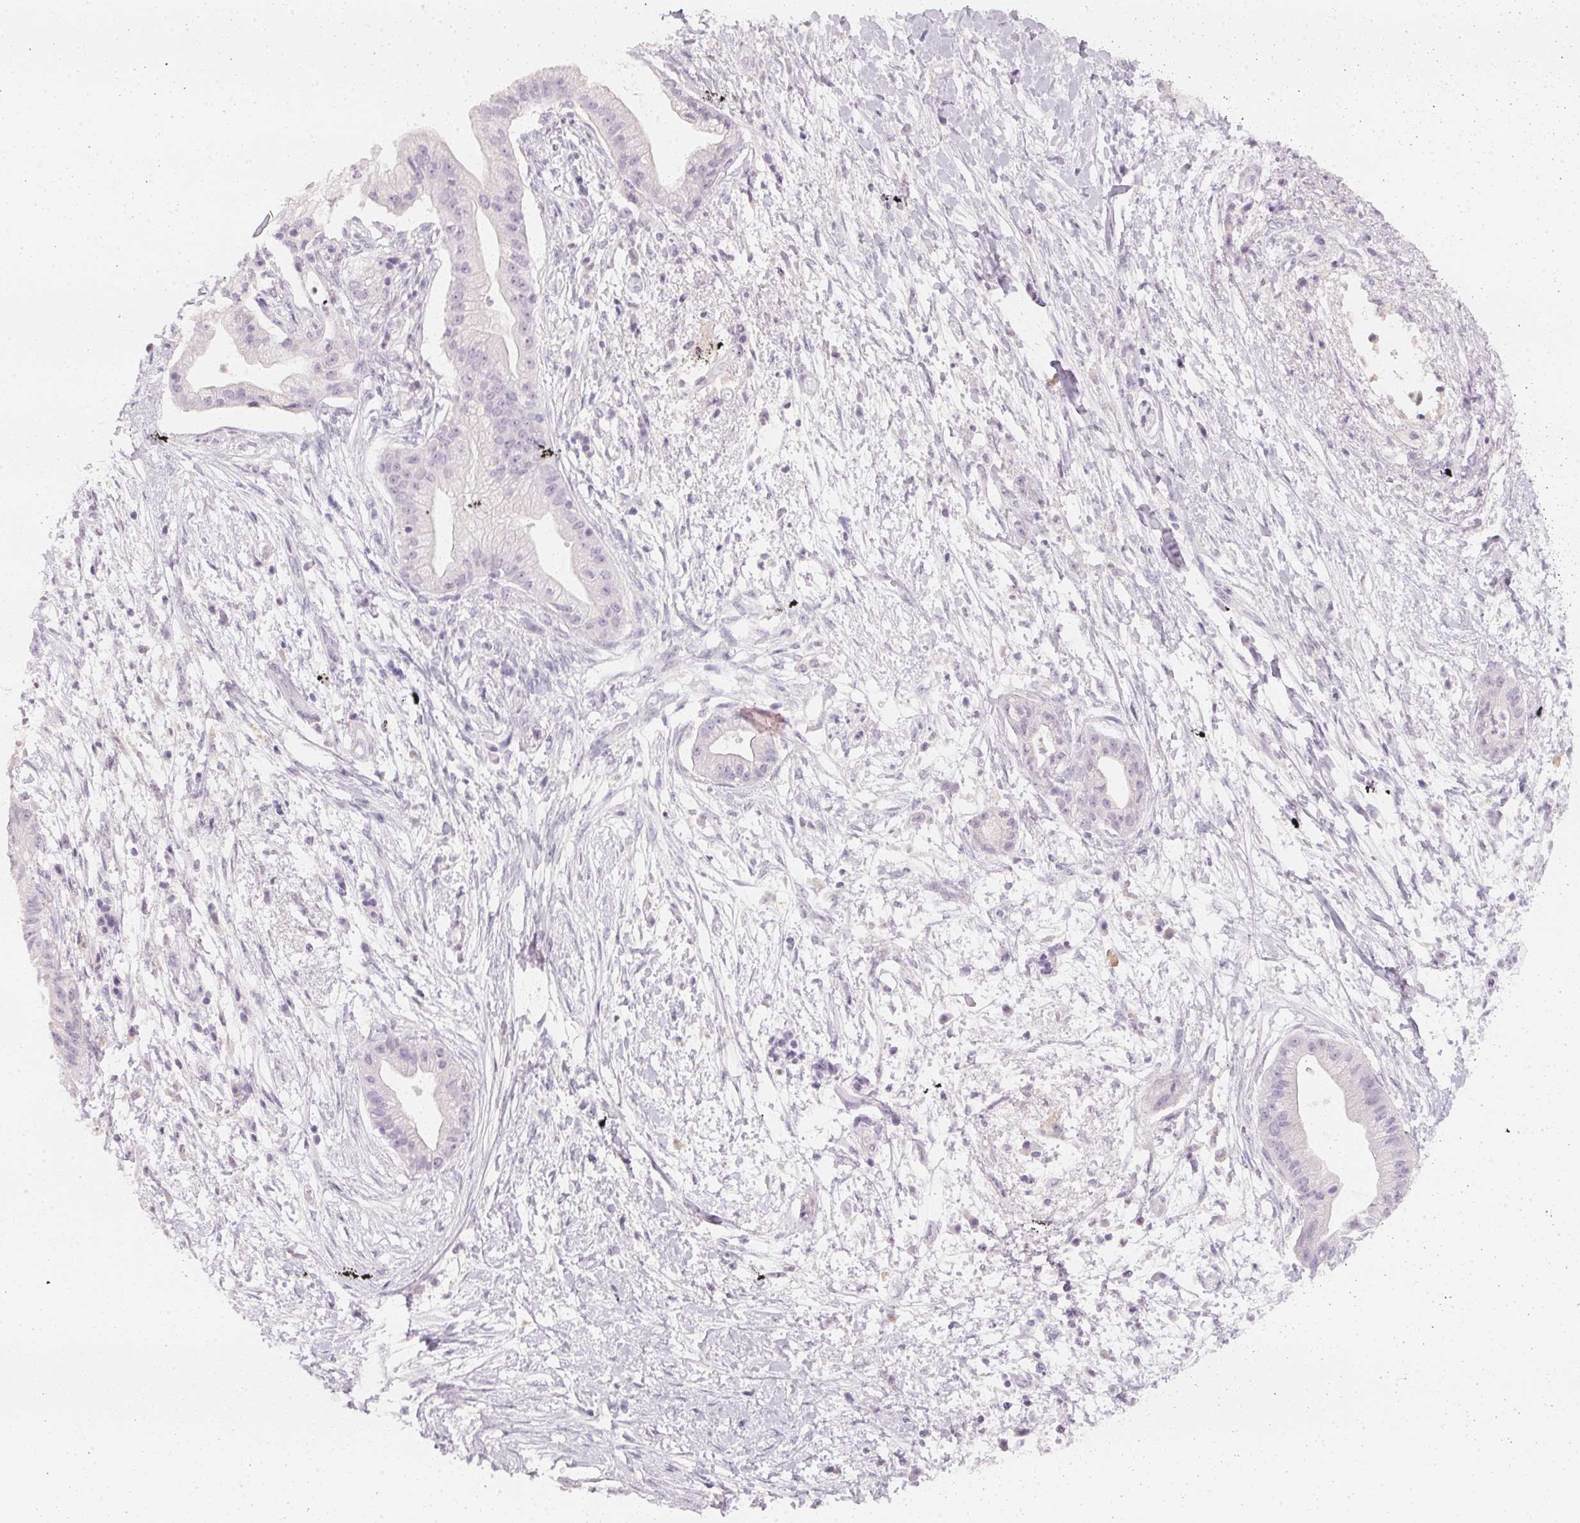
{"staining": {"intensity": "negative", "quantity": "none", "location": "none"}, "tissue": "pancreatic cancer", "cell_type": "Tumor cells", "image_type": "cancer", "snomed": [{"axis": "morphology", "description": "Normal tissue, NOS"}, {"axis": "morphology", "description": "Adenocarcinoma, NOS"}, {"axis": "topography", "description": "Lymph node"}, {"axis": "topography", "description": "Pancreas"}], "caption": "This image is of pancreatic cancer stained with immunohistochemistry to label a protein in brown with the nuclei are counter-stained blue. There is no expression in tumor cells.", "gene": "CFAP276", "patient": {"sex": "female", "age": 58}}